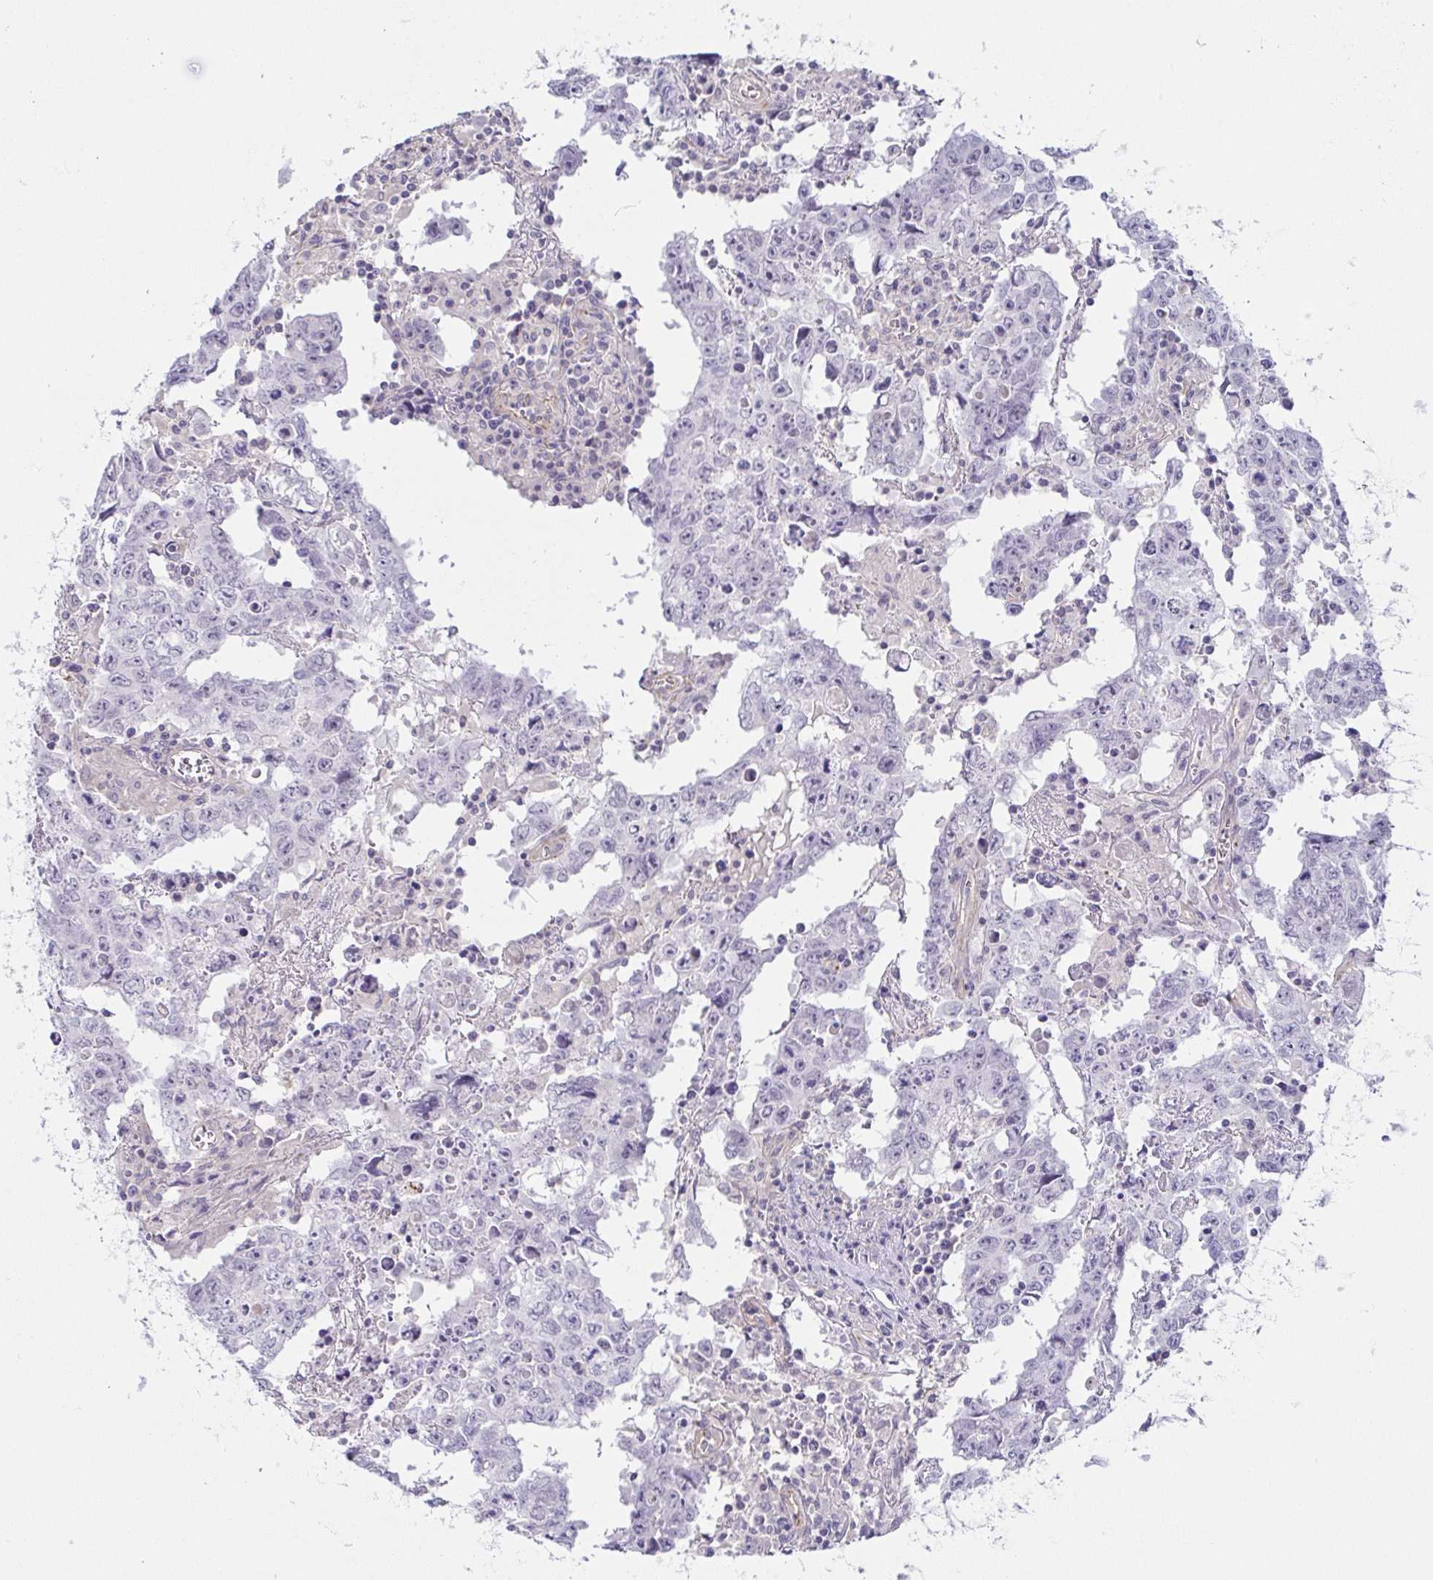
{"staining": {"intensity": "negative", "quantity": "none", "location": "none"}, "tissue": "testis cancer", "cell_type": "Tumor cells", "image_type": "cancer", "snomed": [{"axis": "morphology", "description": "Carcinoma, Embryonal, NOS"}, {"axis": "topography", "description": "Testis"}], "caption": "Testis cancer was stained to show a protein in brown. There is no significant positivity in tumor cells.", "gene": "COL17A1", "patient": {"sex": "male", "age": 22}}